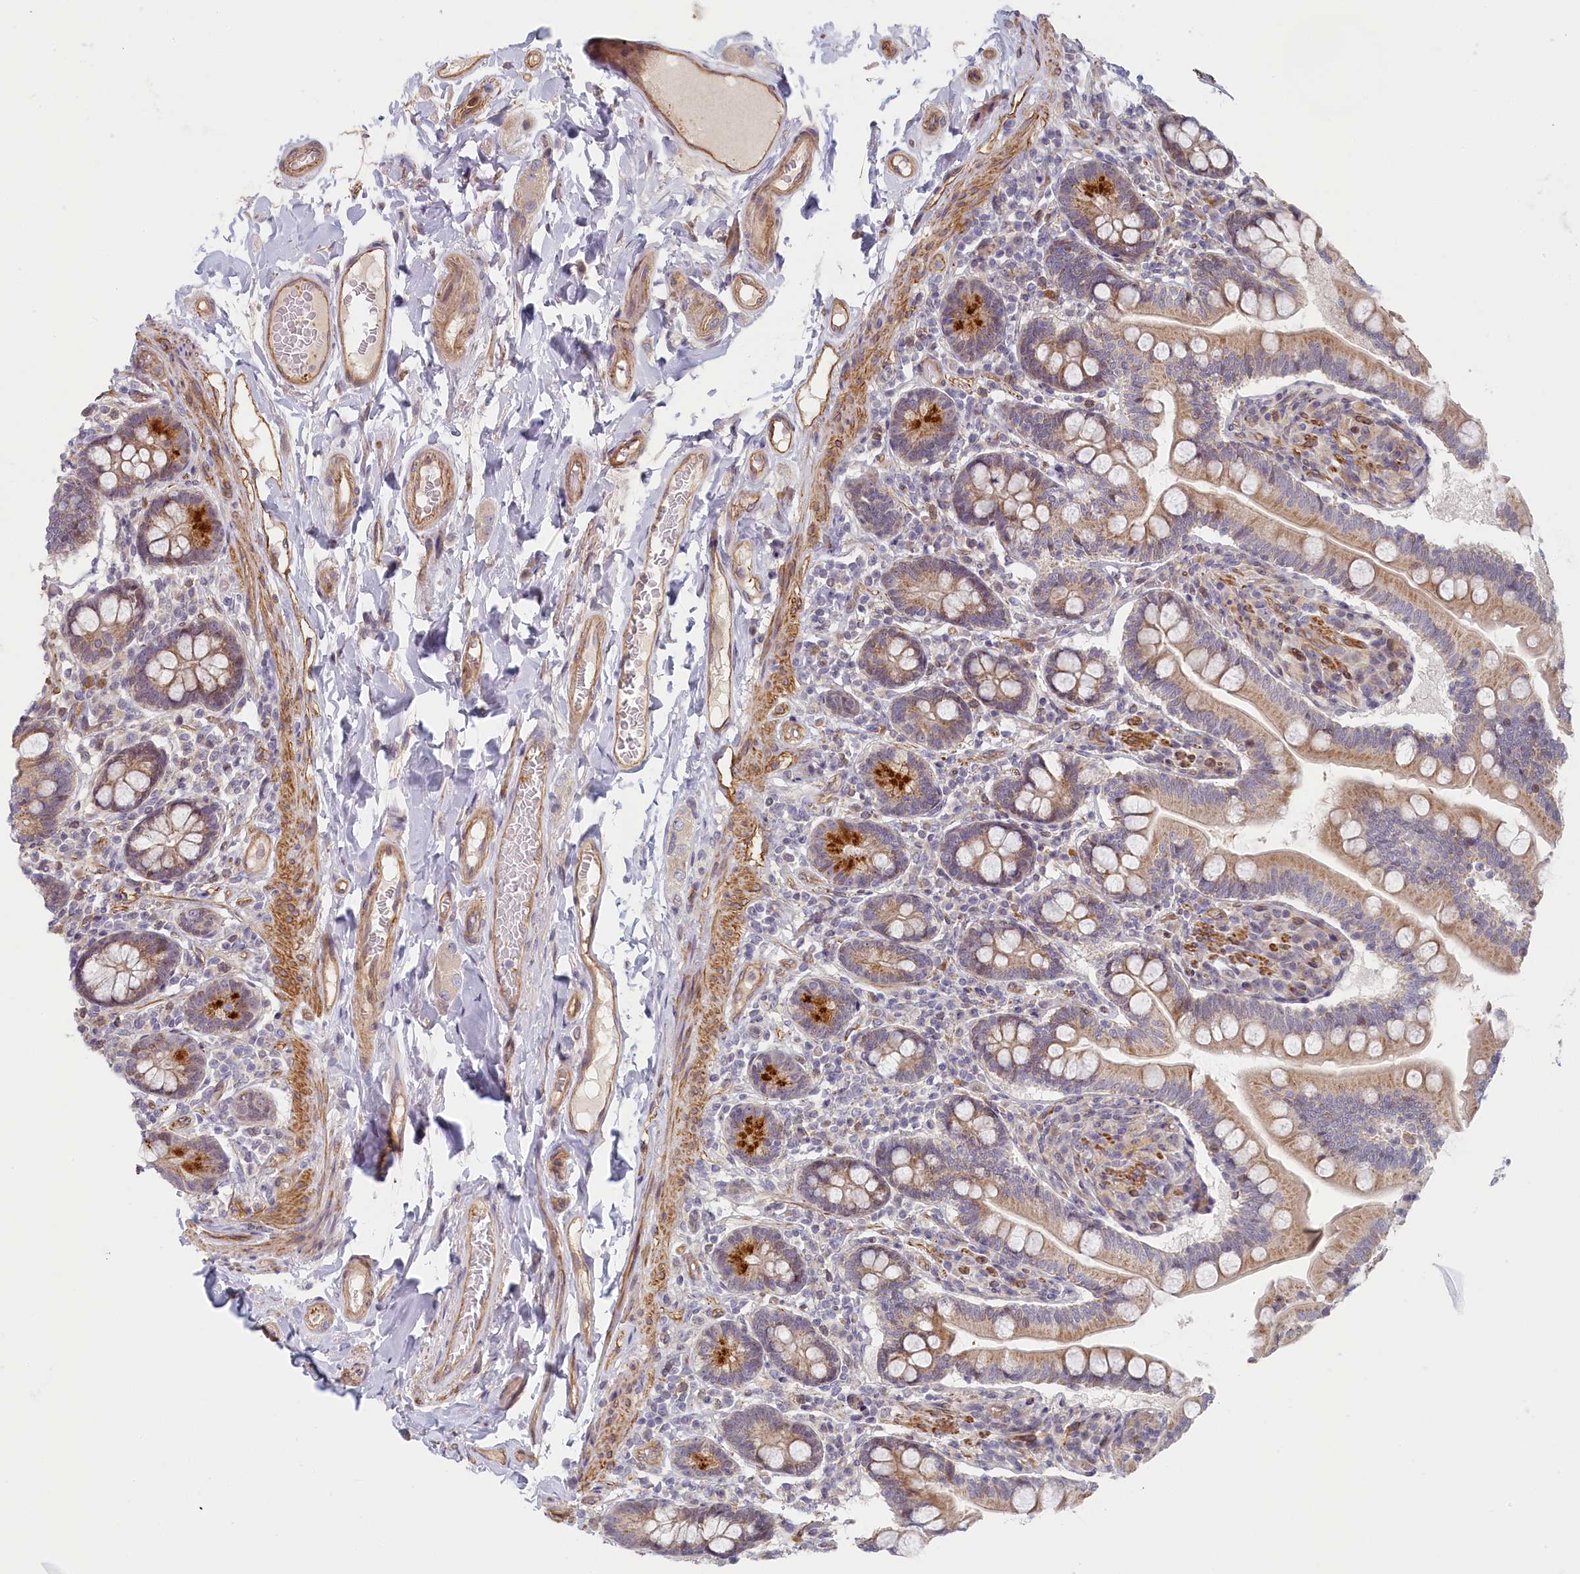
{"staining": {"intensity": "weak", "quantity": ">75%", "location": "cytoplasmic/membranous,nuclear"}, "tissue": "small intestine", "cell_type": "Glandular cells", "image_type": "normal", "snomed": [{"axis": "morphology", "description": "Normal tissue, NOS"}, {"axis": "topography", "description": "Small intestine"}], "caption": "Brown immunohistochemical staining in normal human small intestine displays weak cytoplasmic/membranous,nuclear staining in approximately >75% of glandular cells.", "gene": "INTS4", "patient": {"sex": "female", "age": 64}}